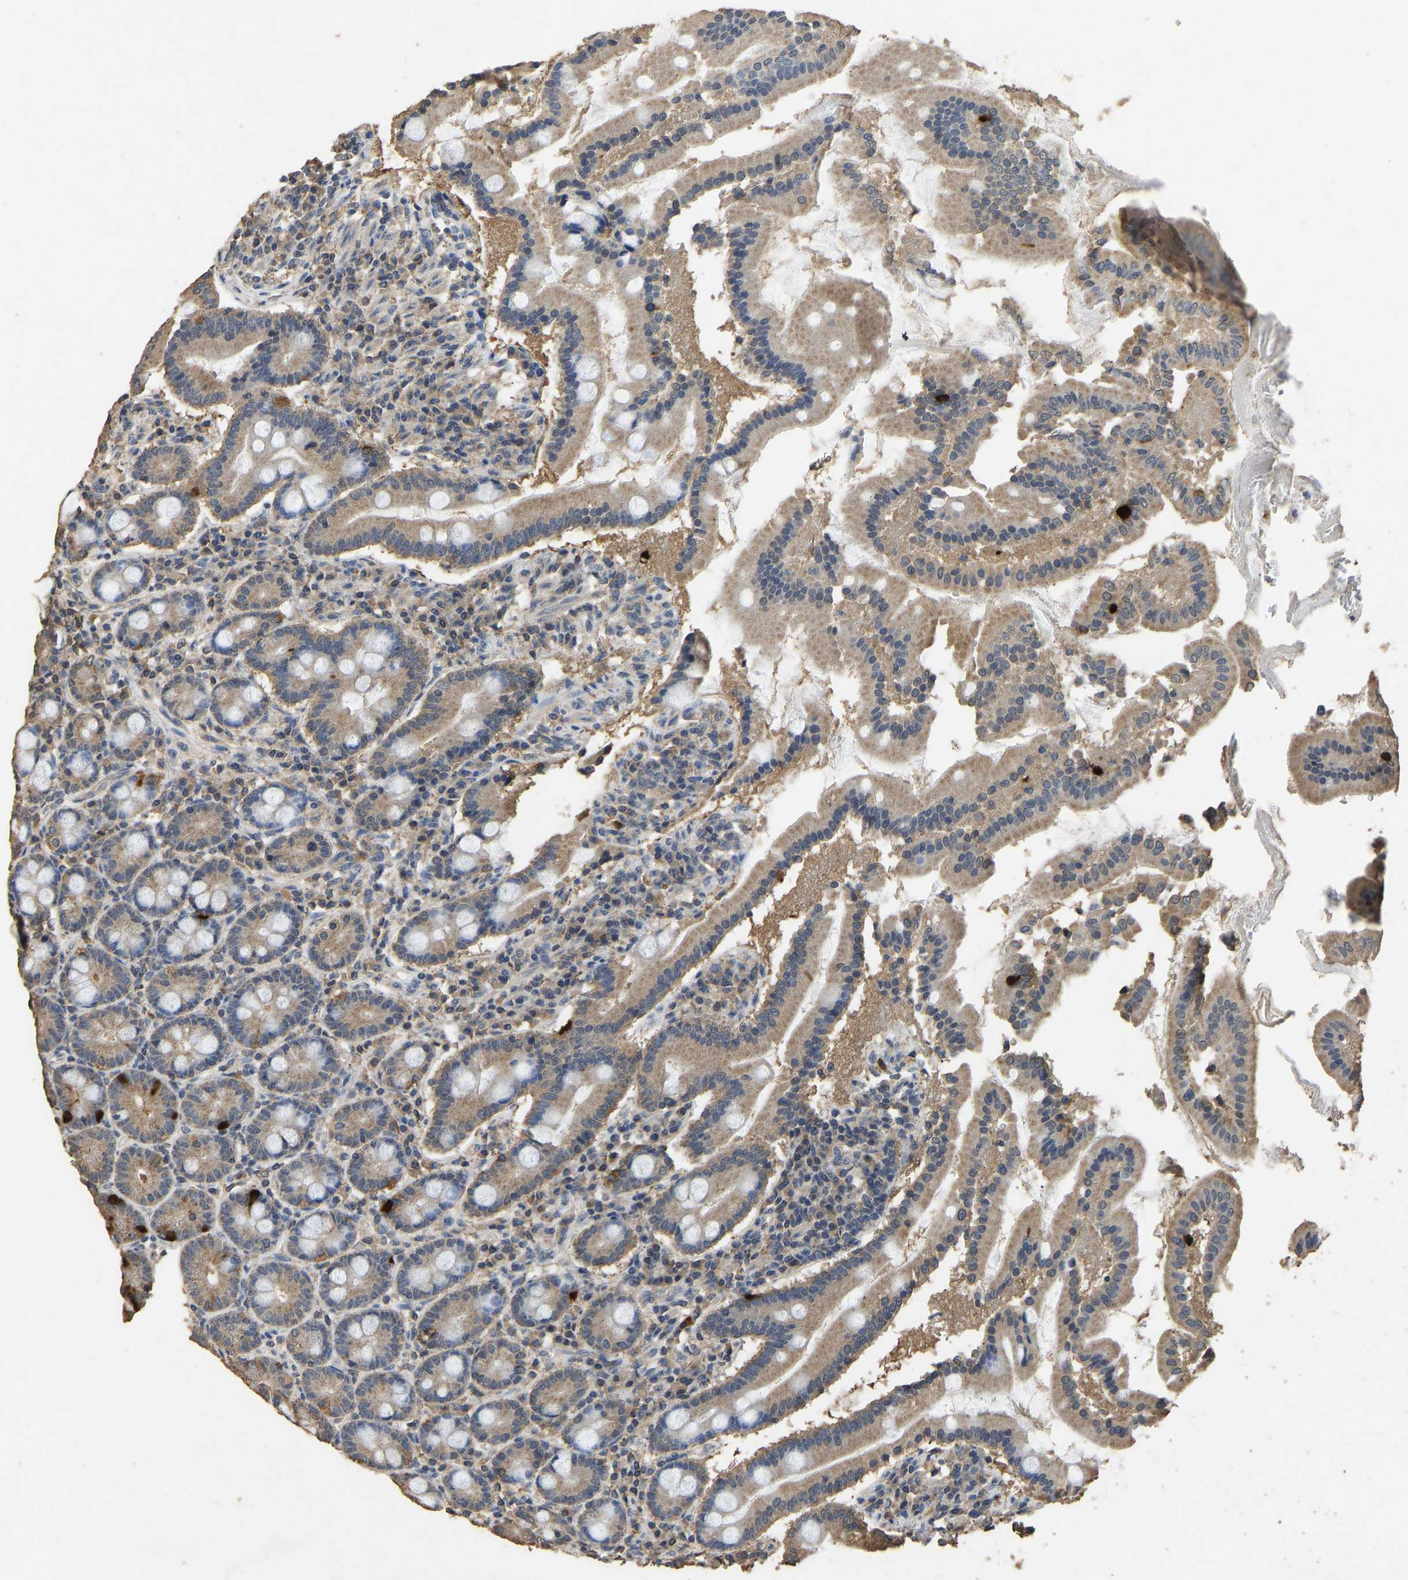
{"staining": {"intensity": "moderate", "quantity": ">75%", "location": "cytoplasmic/membranous"}, "tissue": "duodenum", "cell_type": "Glandular cells", "image_type": "normal", "snomed": [{"axis": "morphology", "description": "Normal tissue, NOS"}, {"axis": "topography", "description": "Duodenum"}], "caption": "This image reveals immunohistochemistry staining of normal duodenum, with medium moderate cytoplasmic/membranous positivity in about >75% of glandular cells.", "gene": "CIDEC", "patient": {"sex": "male", "age": 50}}